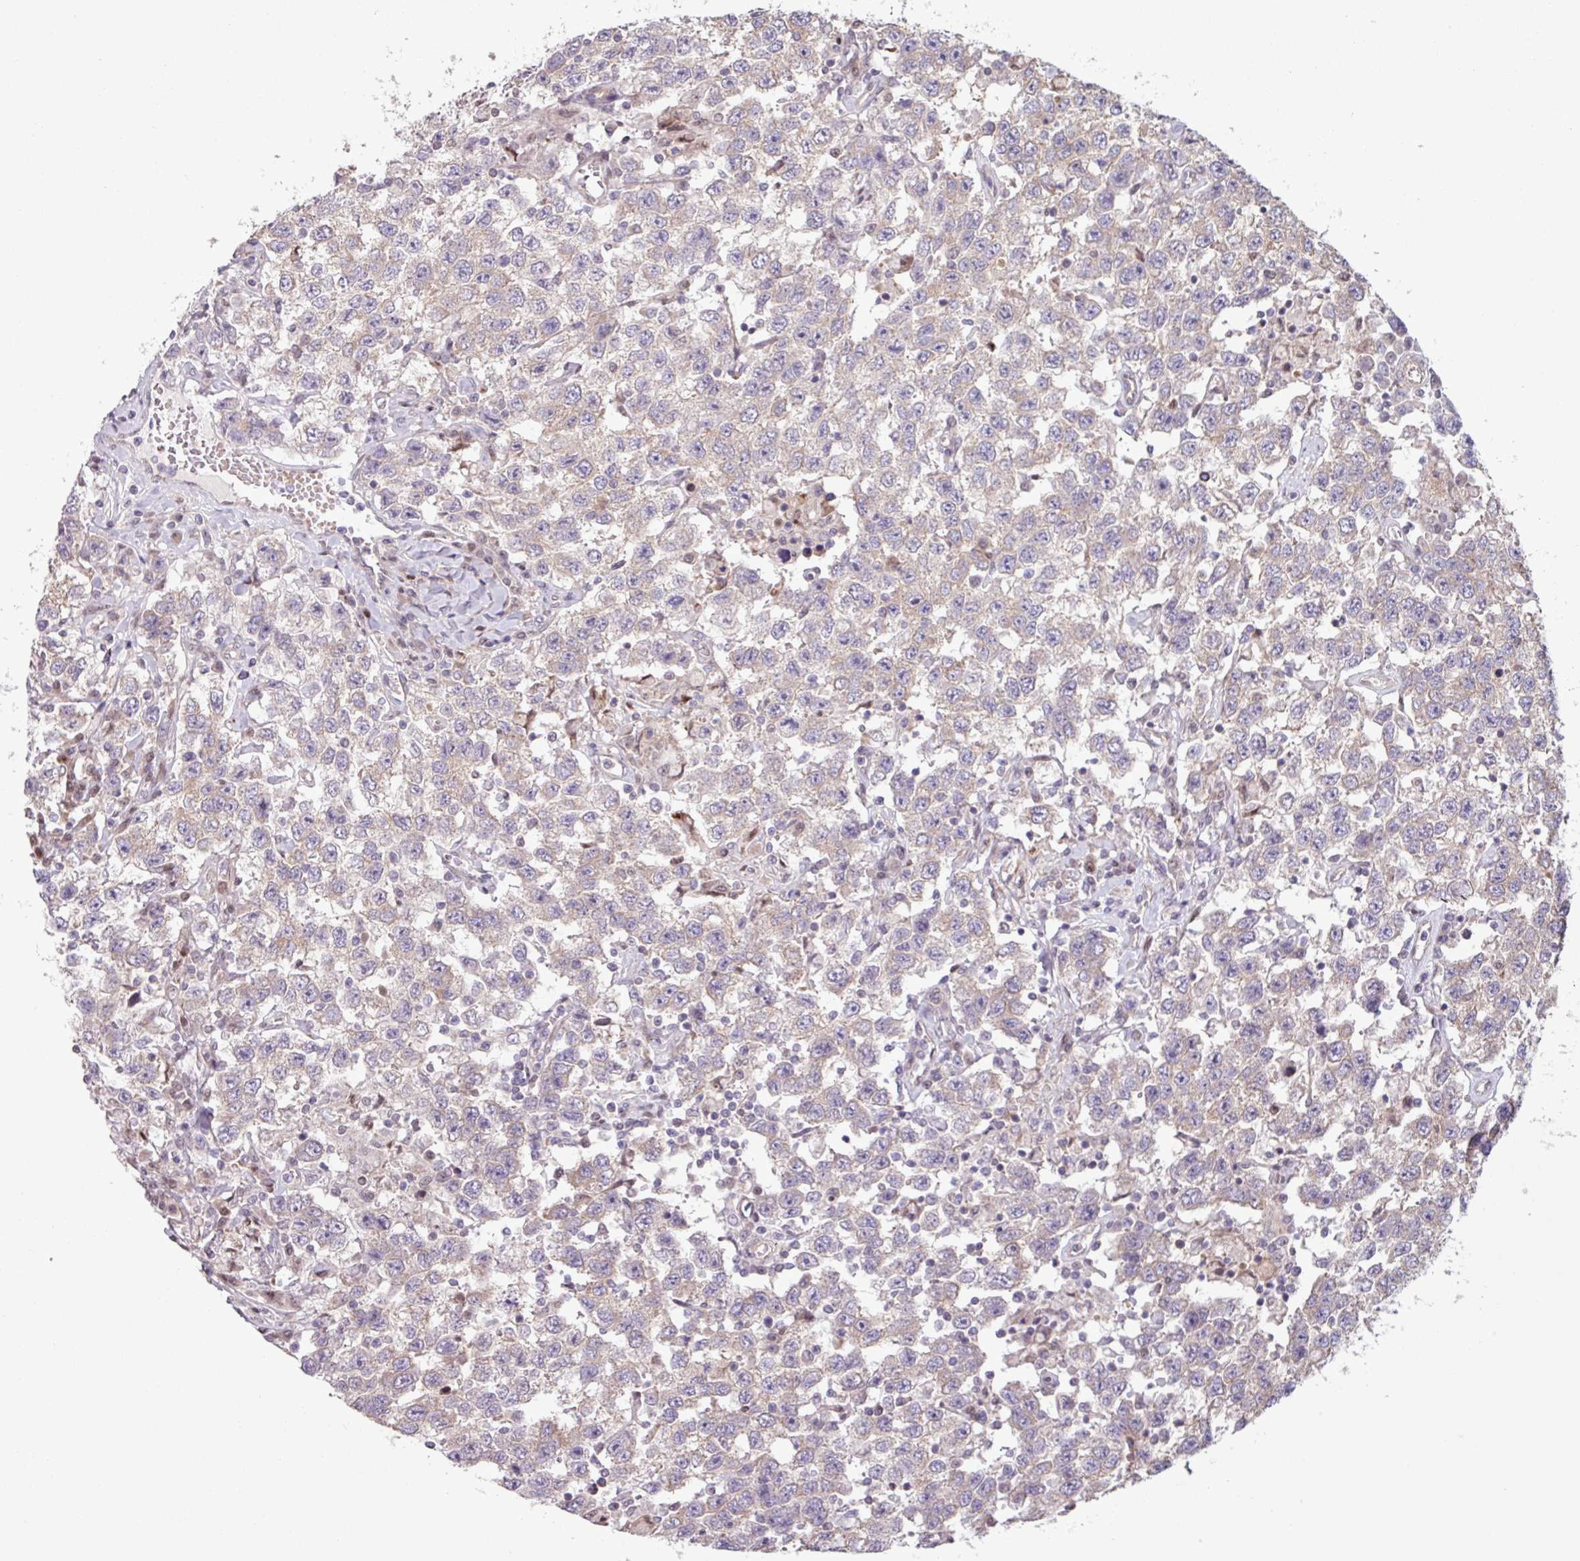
{"staining": {"intensity": "weak", "quantity": "<25%", "location": "cytoplasmic/membranous"}, "tissue": "testis cancer", "cell_type": "Tumor cells", "image_type": "cancer", "snomed": [{"axis": "morphology", "description": "Seminoma, NOS"}, {"axis": "topography", "description": "Testis"}], "caption": "High power microscopy image of an immunohistochemistry micrograph of testis cancer, revealing no significant staining in tumor cells.", "gene": "PDPR", "patient": {"sex": "male", "age": 41}}